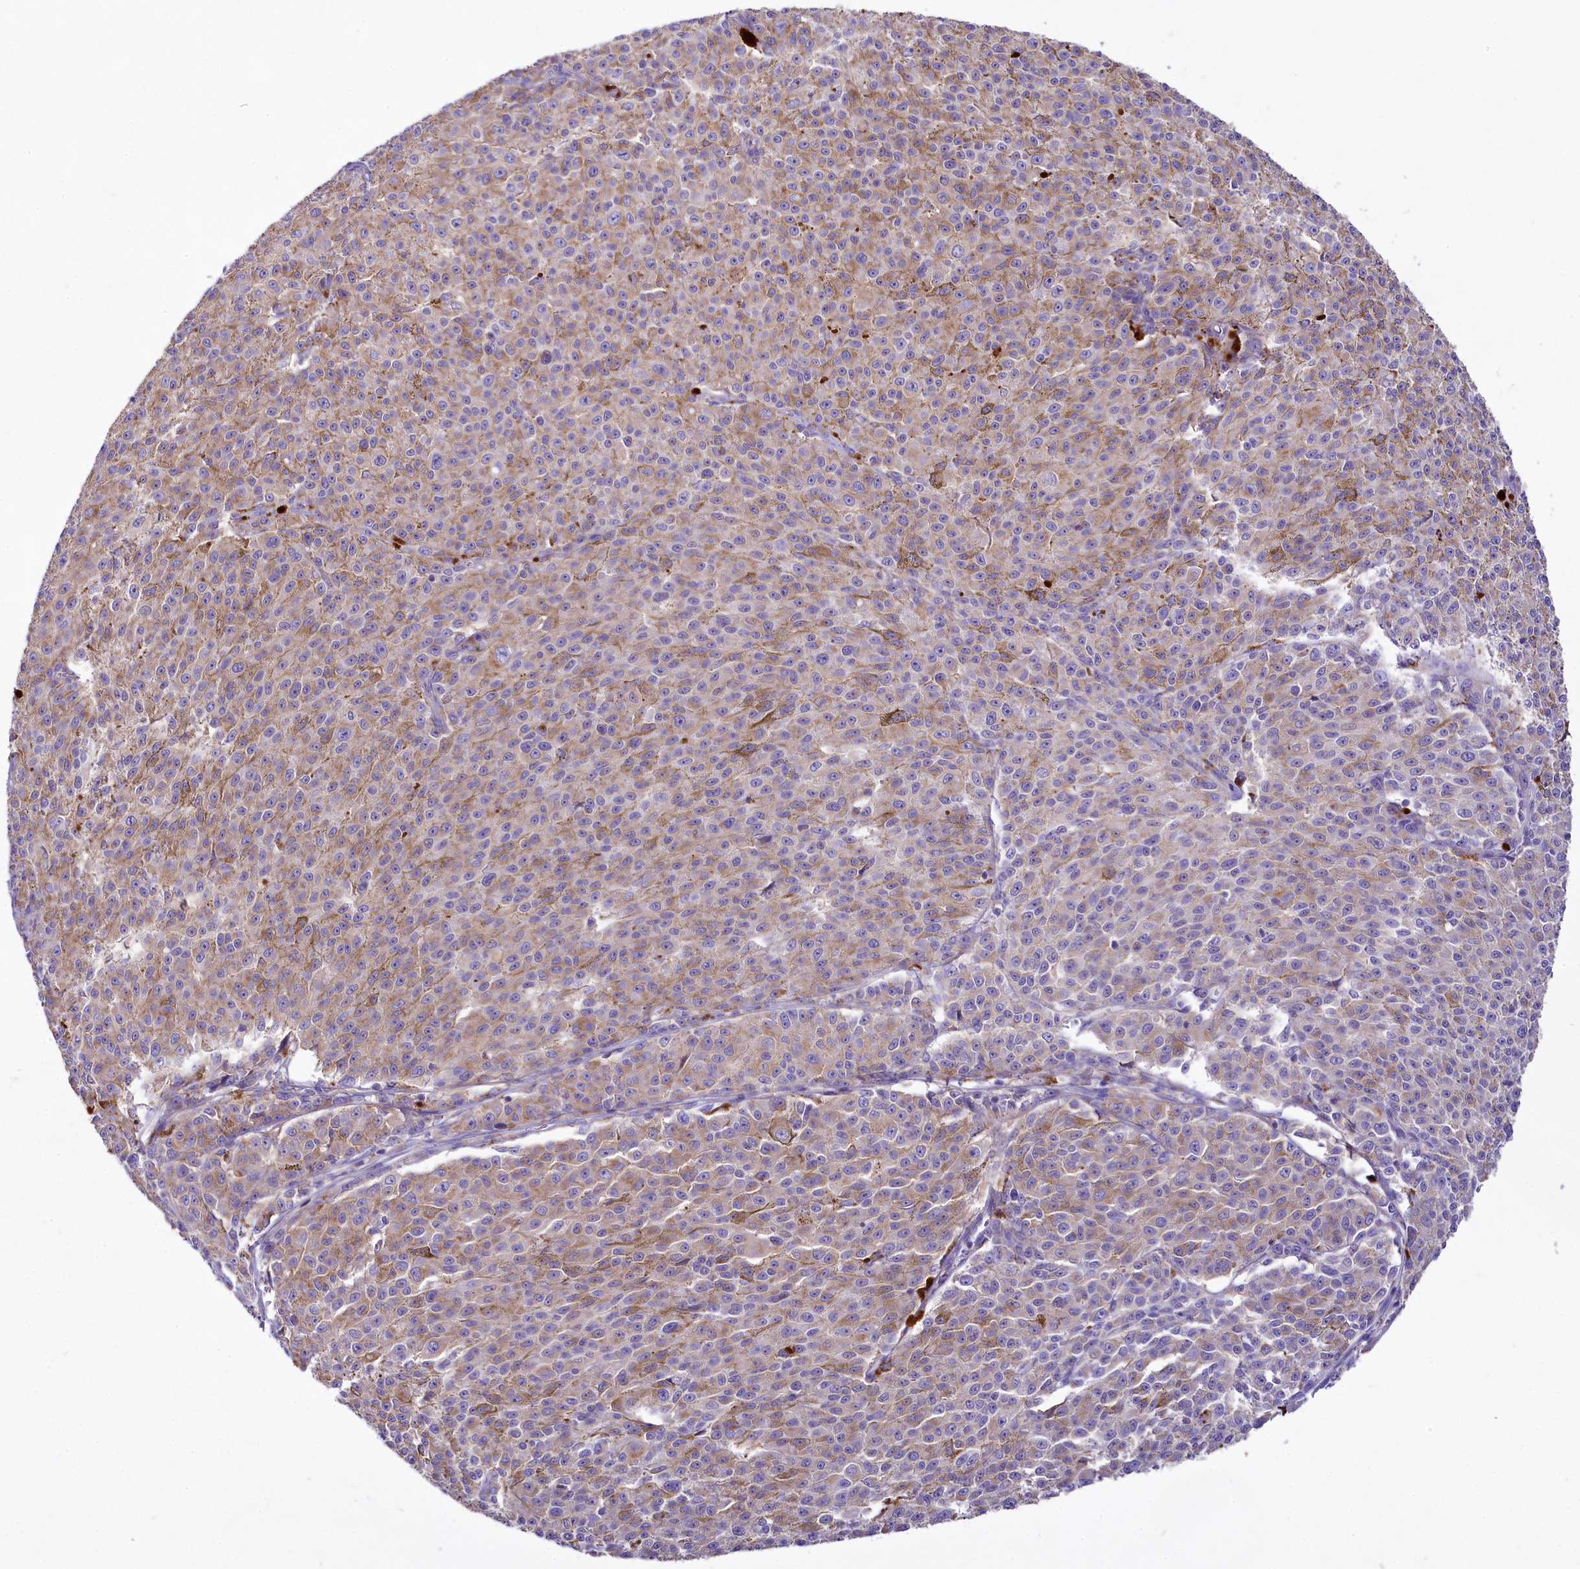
{"staining": {"intensity": "weak", "quantity": "<25%", "location": "cytoplasmic/membranous"}, "tissue": "melanoma", "cell_type": "Tumor cells", "image_type": "cancer", "snomed": [{"axis": "morphology", "description": "Malignant melanoma, NOS"}, {"axis": "topography", "description": "Skin"}], "caption": "IHC photomicrograph of human melanoma stained for a protein (brown), which exhibits no staining in tumor cells.", "gene": "PEMT", "patient": {"sex": "female", "age": 52}}